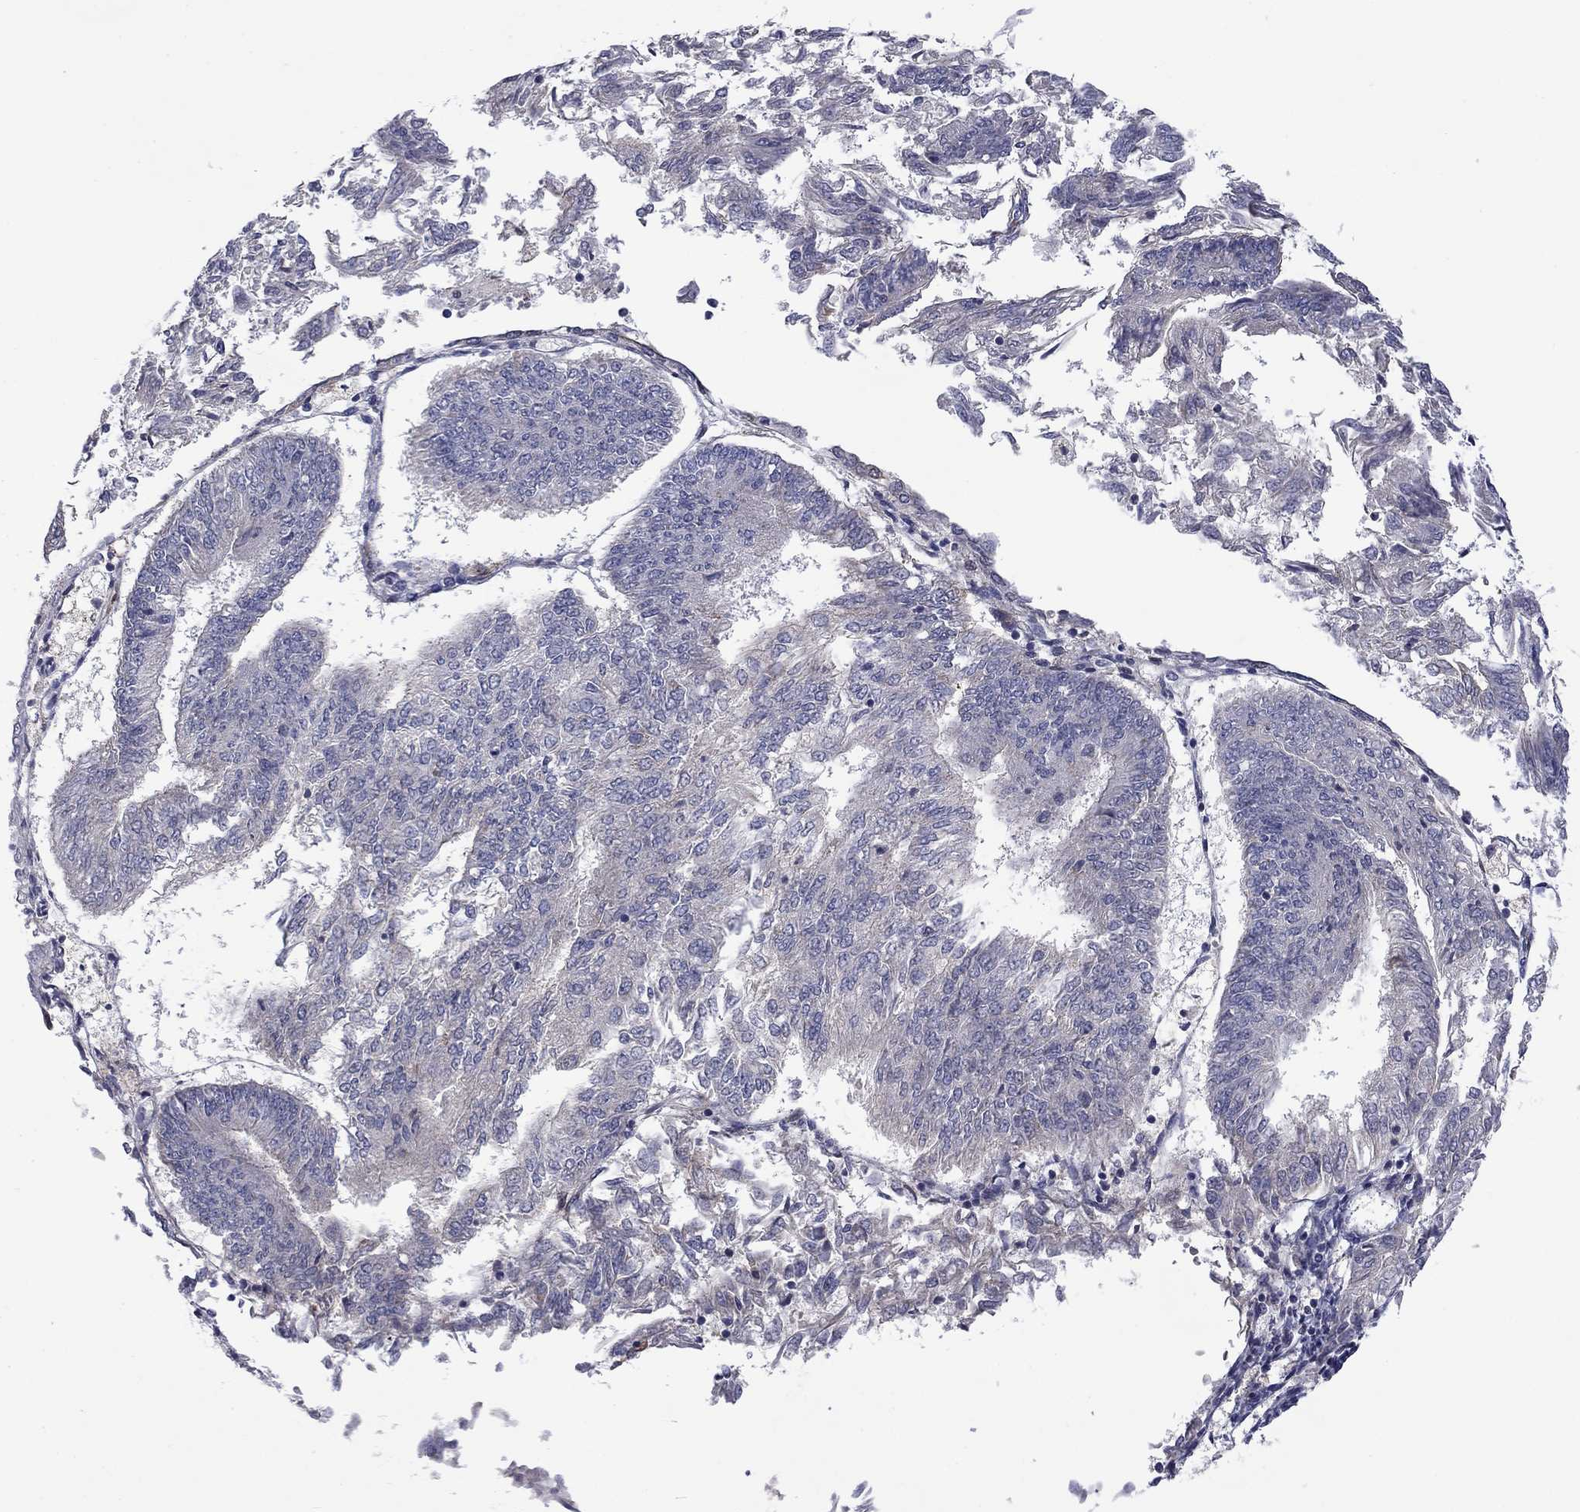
{"staining": {"intensity": "negative", "quantity": "none", "location": "none"}, "tissue": "endometrial cancer", "cell_type": "Tumor cells", "image_type": "cancer", "snomed": [{"axis": "morphology", "description": "Adenocarcinoma, NOS"}, {"axis": "topography", "description": "Endometrium"}], "caption": "There is no significant expression in tumor cells of endometrial adenocarcinoma.", "gene": "FRK", "patient": {"sex": "female", "age": 58}}